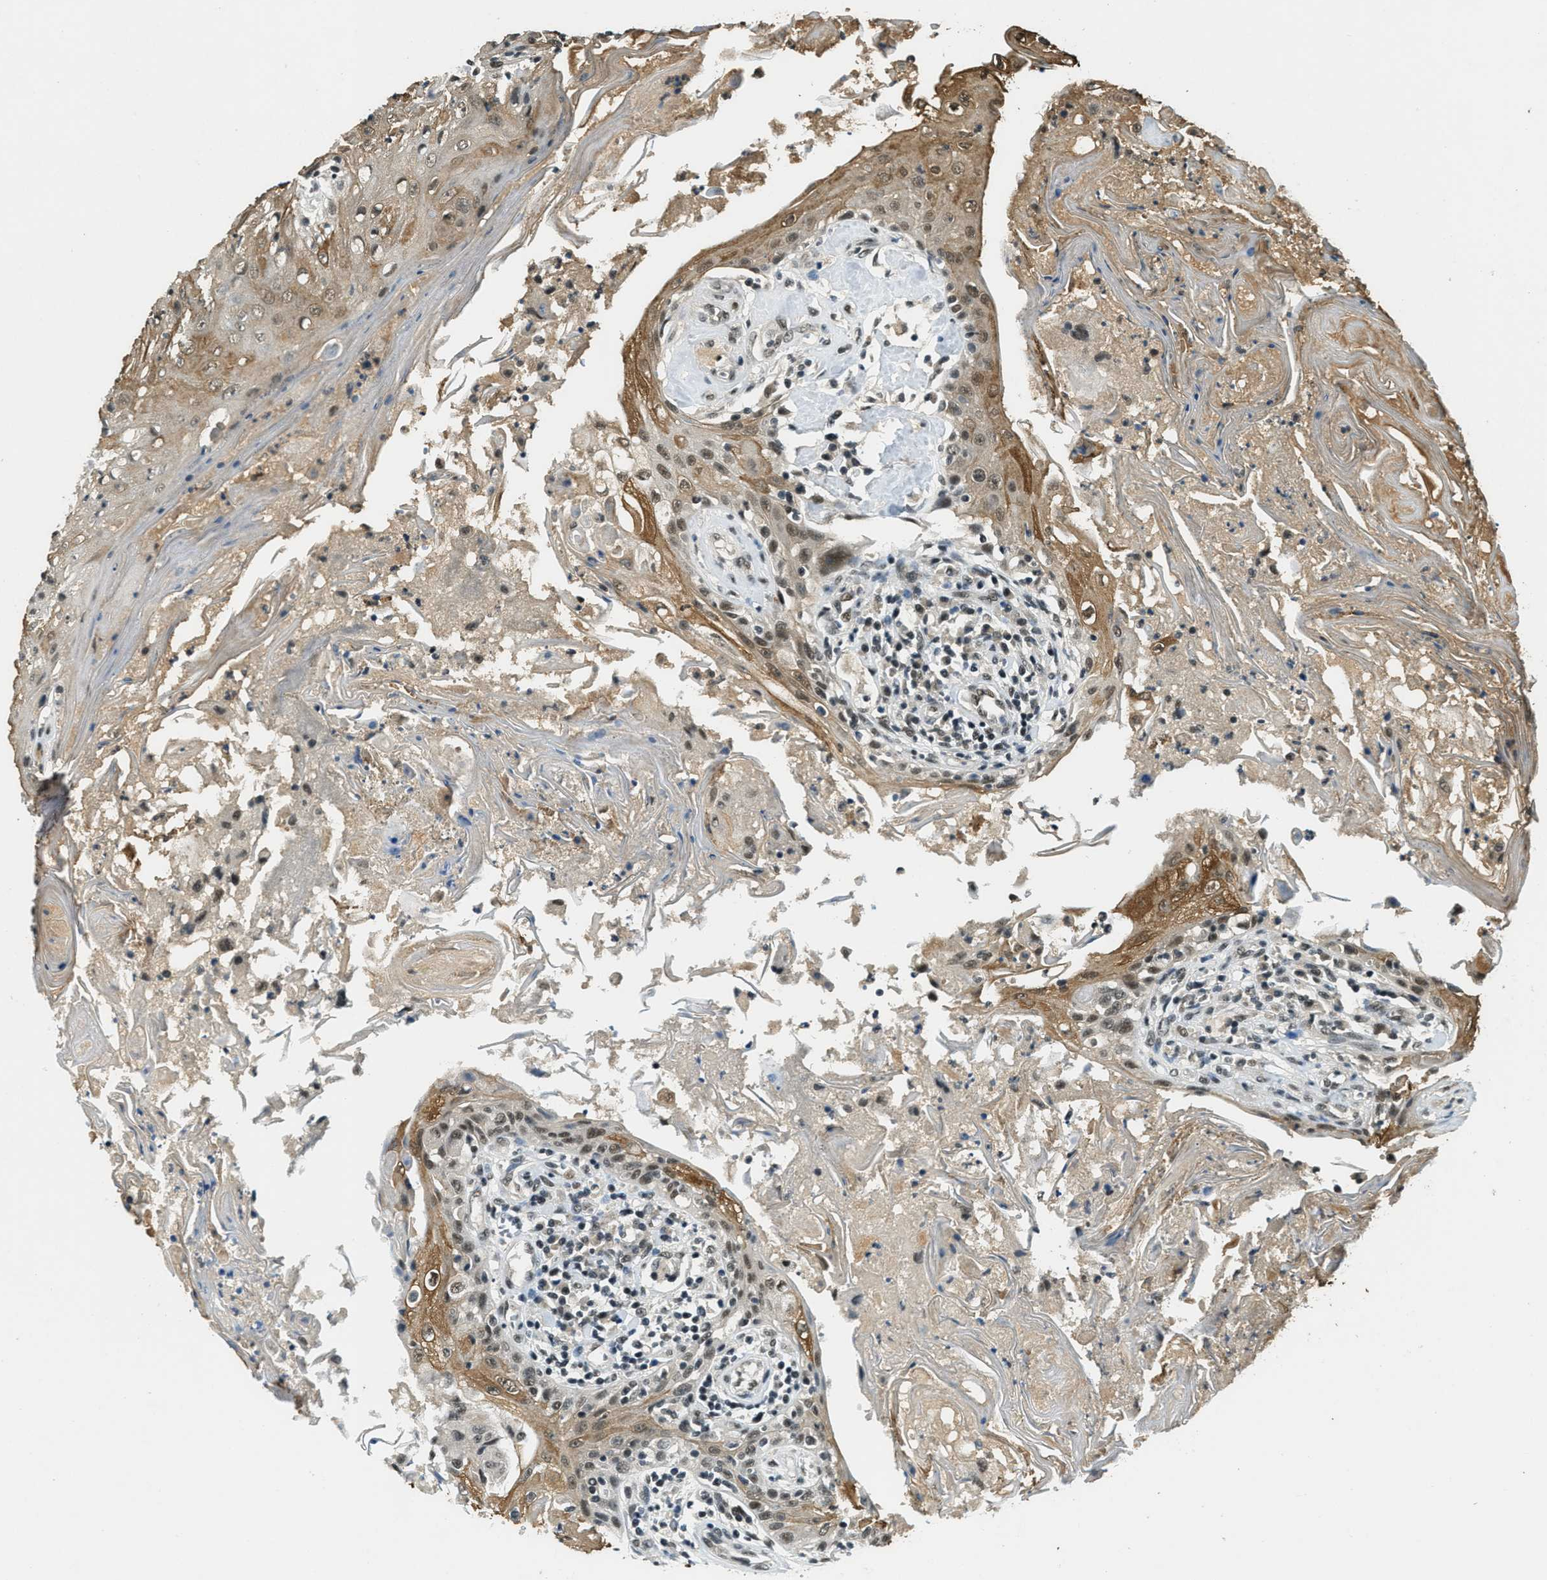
{"staining": {"intensity": "moderate", "quantity": "25%-75%", "location": "cytoplasmic/membranous,nuclear"}, "tissue": "head and neck cancer", "cell_type": "Tumor cells", "image_type": "cancer", "snomed": [{"axis": "morphology", "description": "Squamous cell carcinoma, NOS"}, {"axis": "topography", "description": "Oral tissue"}, {"axis": "topography", "description": "Head-Neck"}], "caption": "Protein expression analysis of squamous cell carcinoma (head and neck) reveals moderate cytoplasmic/membranous and nuclear positivity in about 25%-75% of tumor cells. The staining is performed using DAB brown chromogen to label protein expression. The nuclei are counter-stained blue using hematoxylin.", "gene": "ZNF148", "patient": {"sex": "female", "age": 76}}